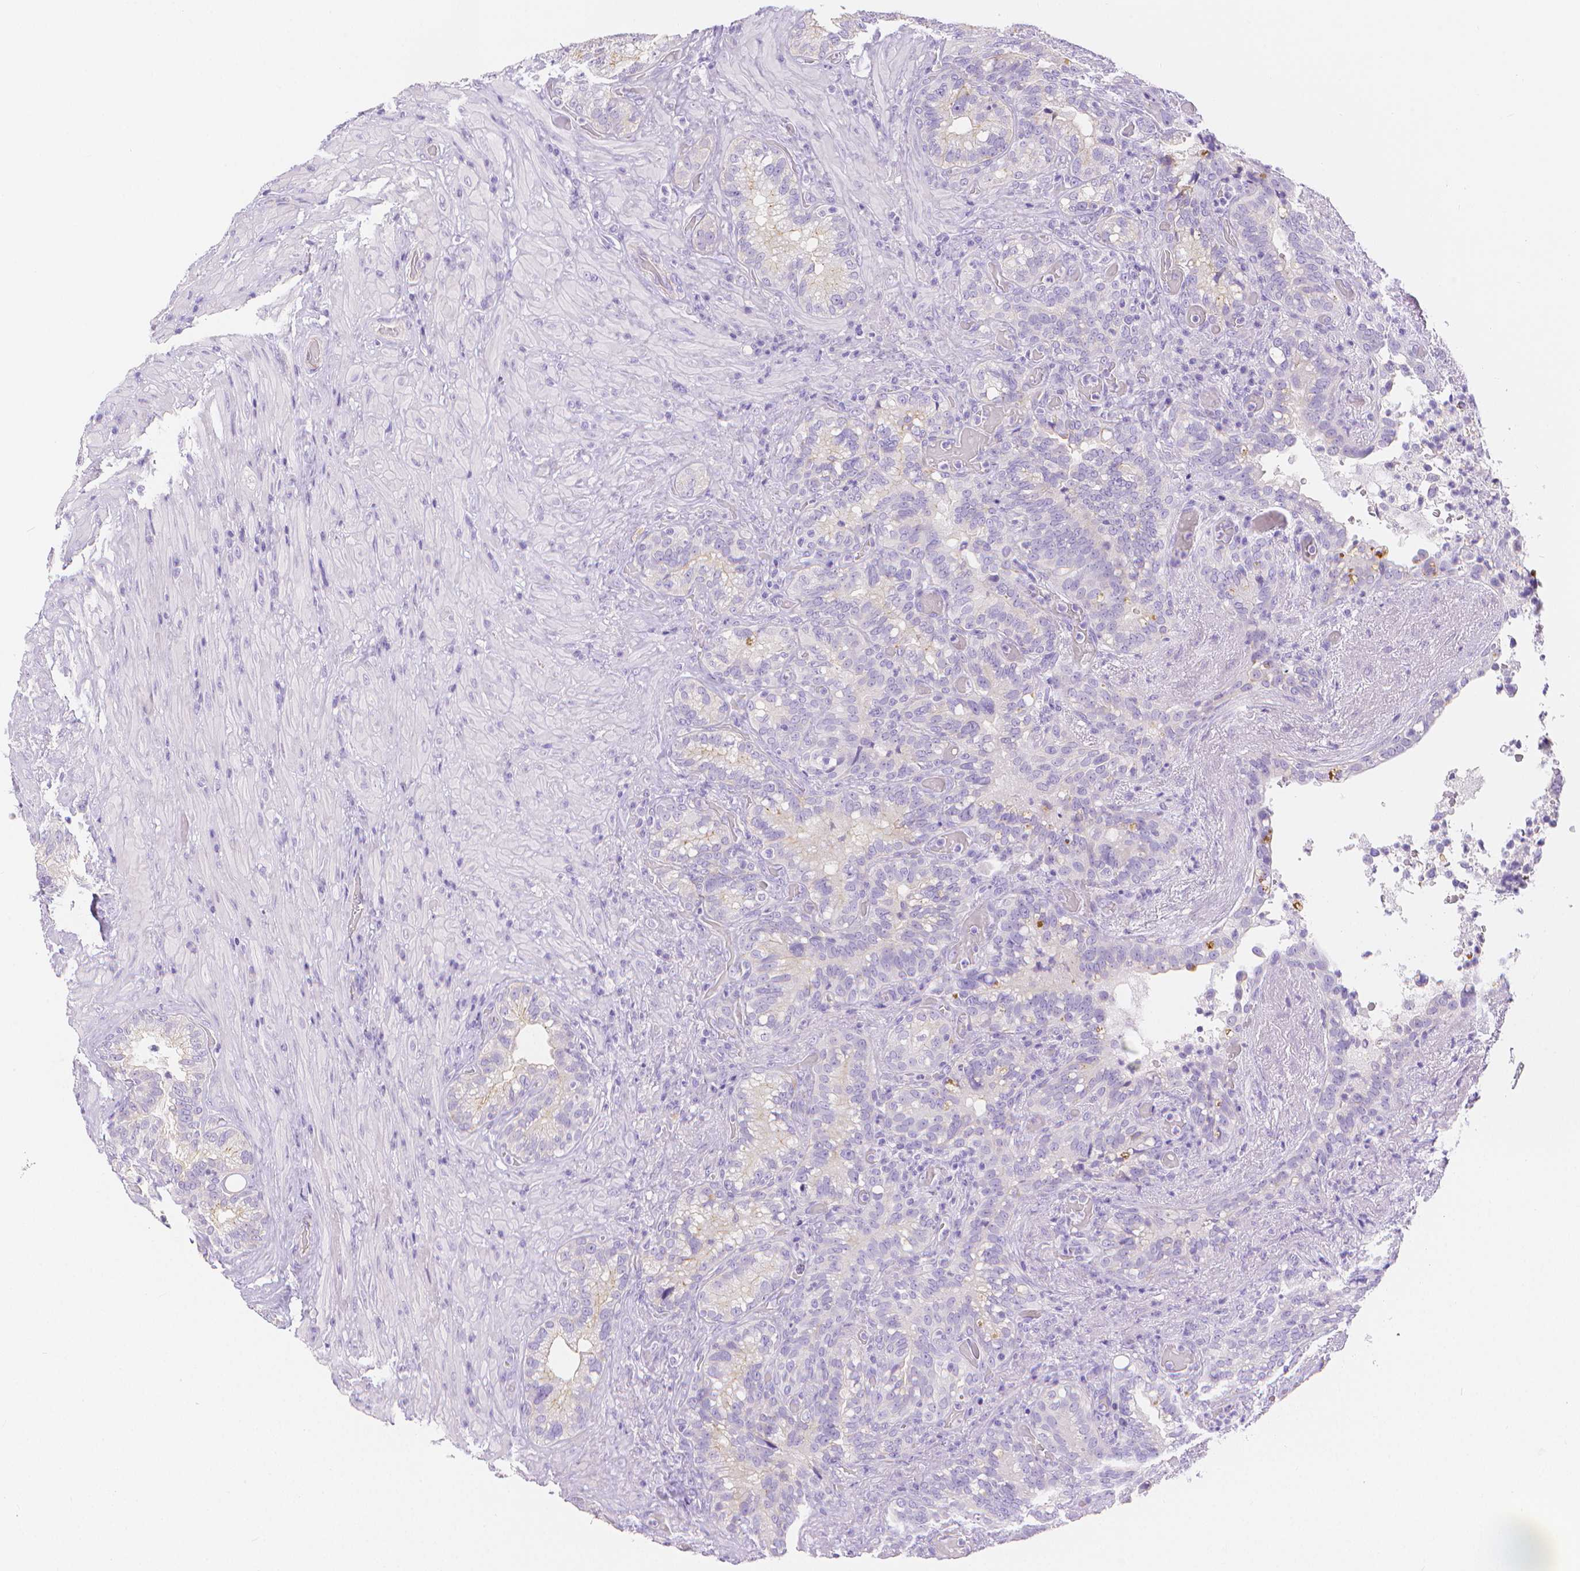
{"staining": {"intensity": "negative", "quantity": "none", "location": "none"}, "tissue": "seminal vesicle", "cell_type": "Glandular cells", "image_type": "normal", "snomed": [{"axis": "morphology", "description": "Normal tissue, NOS"}, {"axis": "topography", "description": "Seminal veicle"}], "caption": "Immunohistochemistry (IHC) of unremarkable seminal vesicle demonstrates no staining in glandular cells.", "gene": "SLC27A5", "patient": {"sex": "male", "age": 68}}